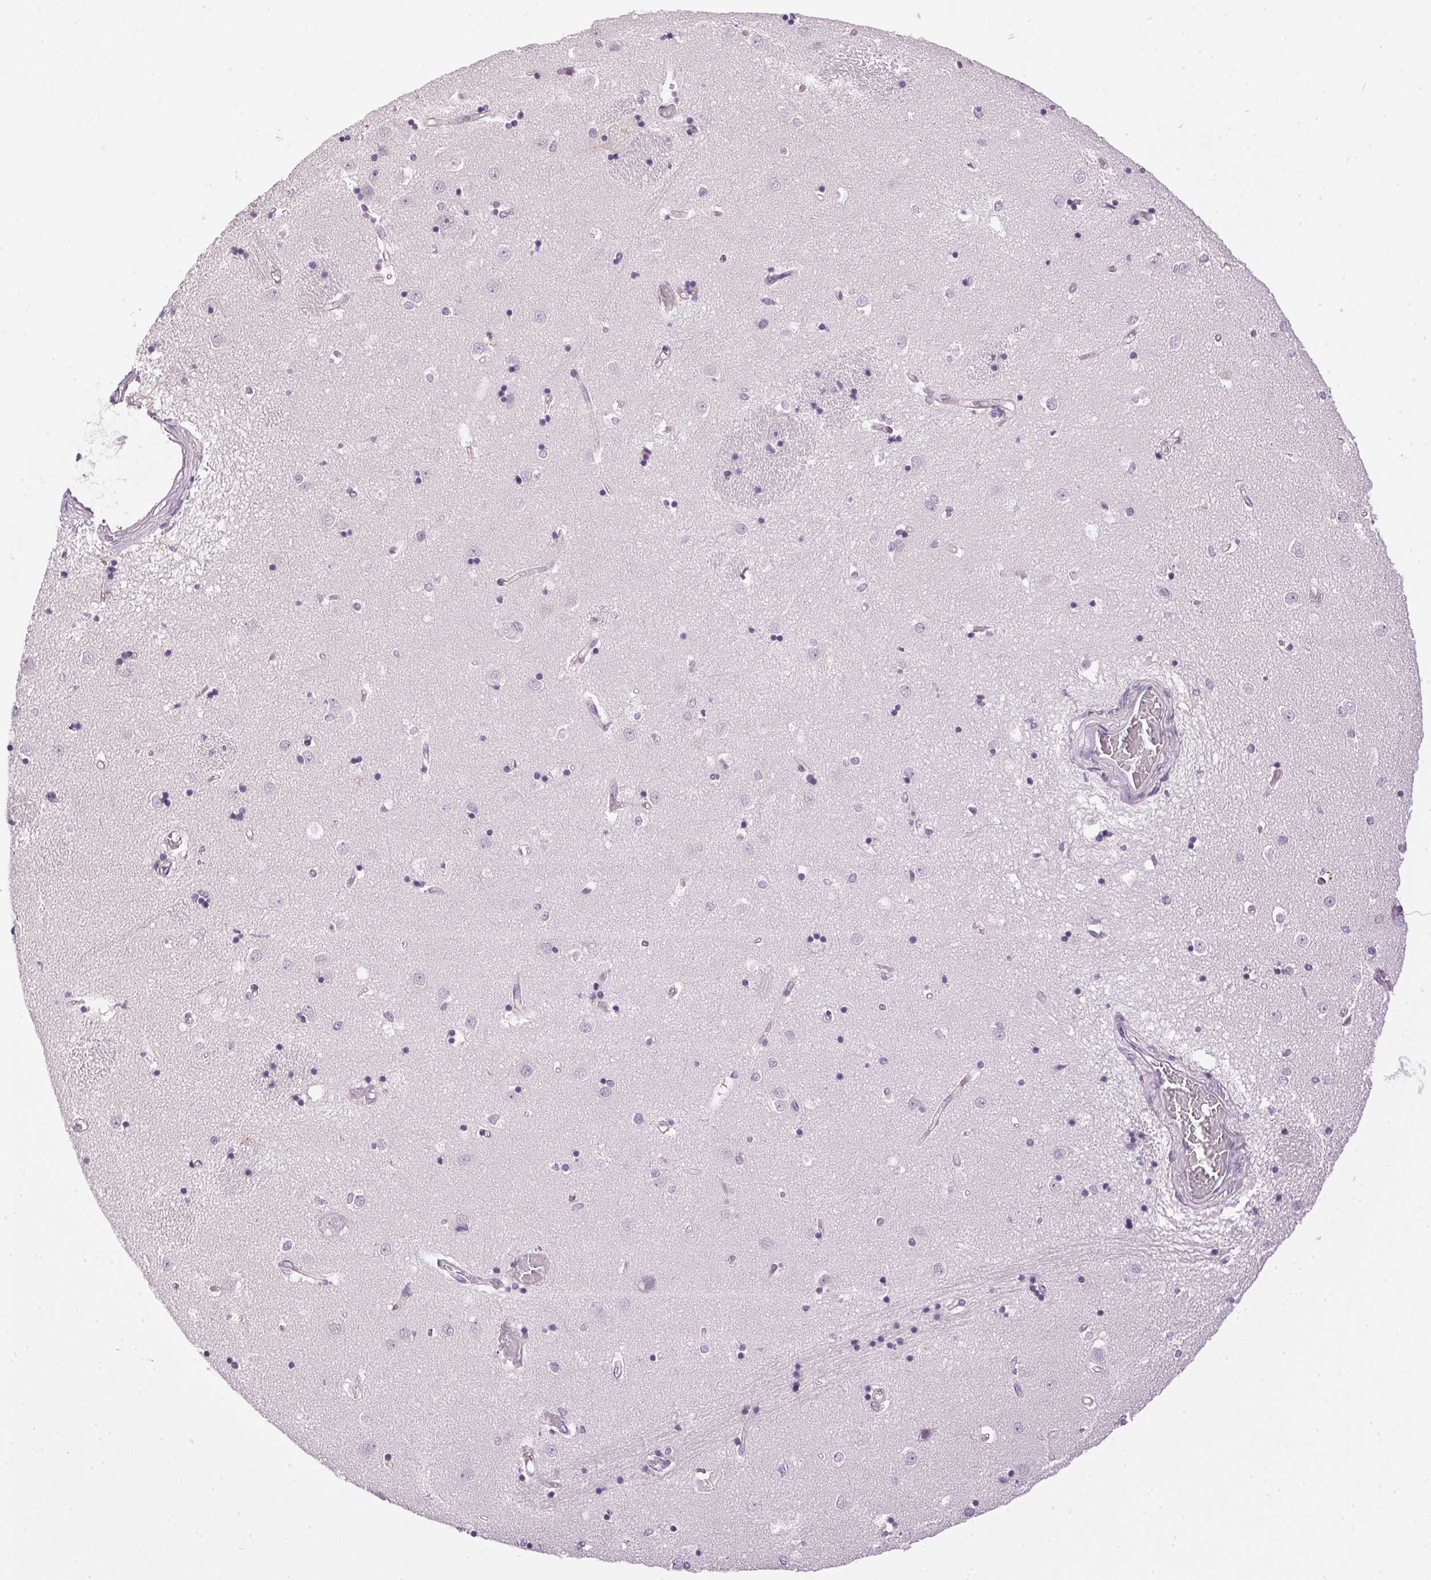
{"staining": {"intensity": "negative", "quantity": "none", "location": "none"}, "tissue": "caudate", "cell_type": "Glial cells", "image_type": "normal", "snomed": [{"axis": "morphology", "description": "Normal tissue, NOS"}, {"axis": "topography", "description": "Lateral ventricle wall"}], "caption": "This is an immunohistochemistry (IHC) histopathology image of benign caudate. There is no staining in glial cells.", "gene": "GOLPH3", "patient": {"sex": "male", "age": 54}}